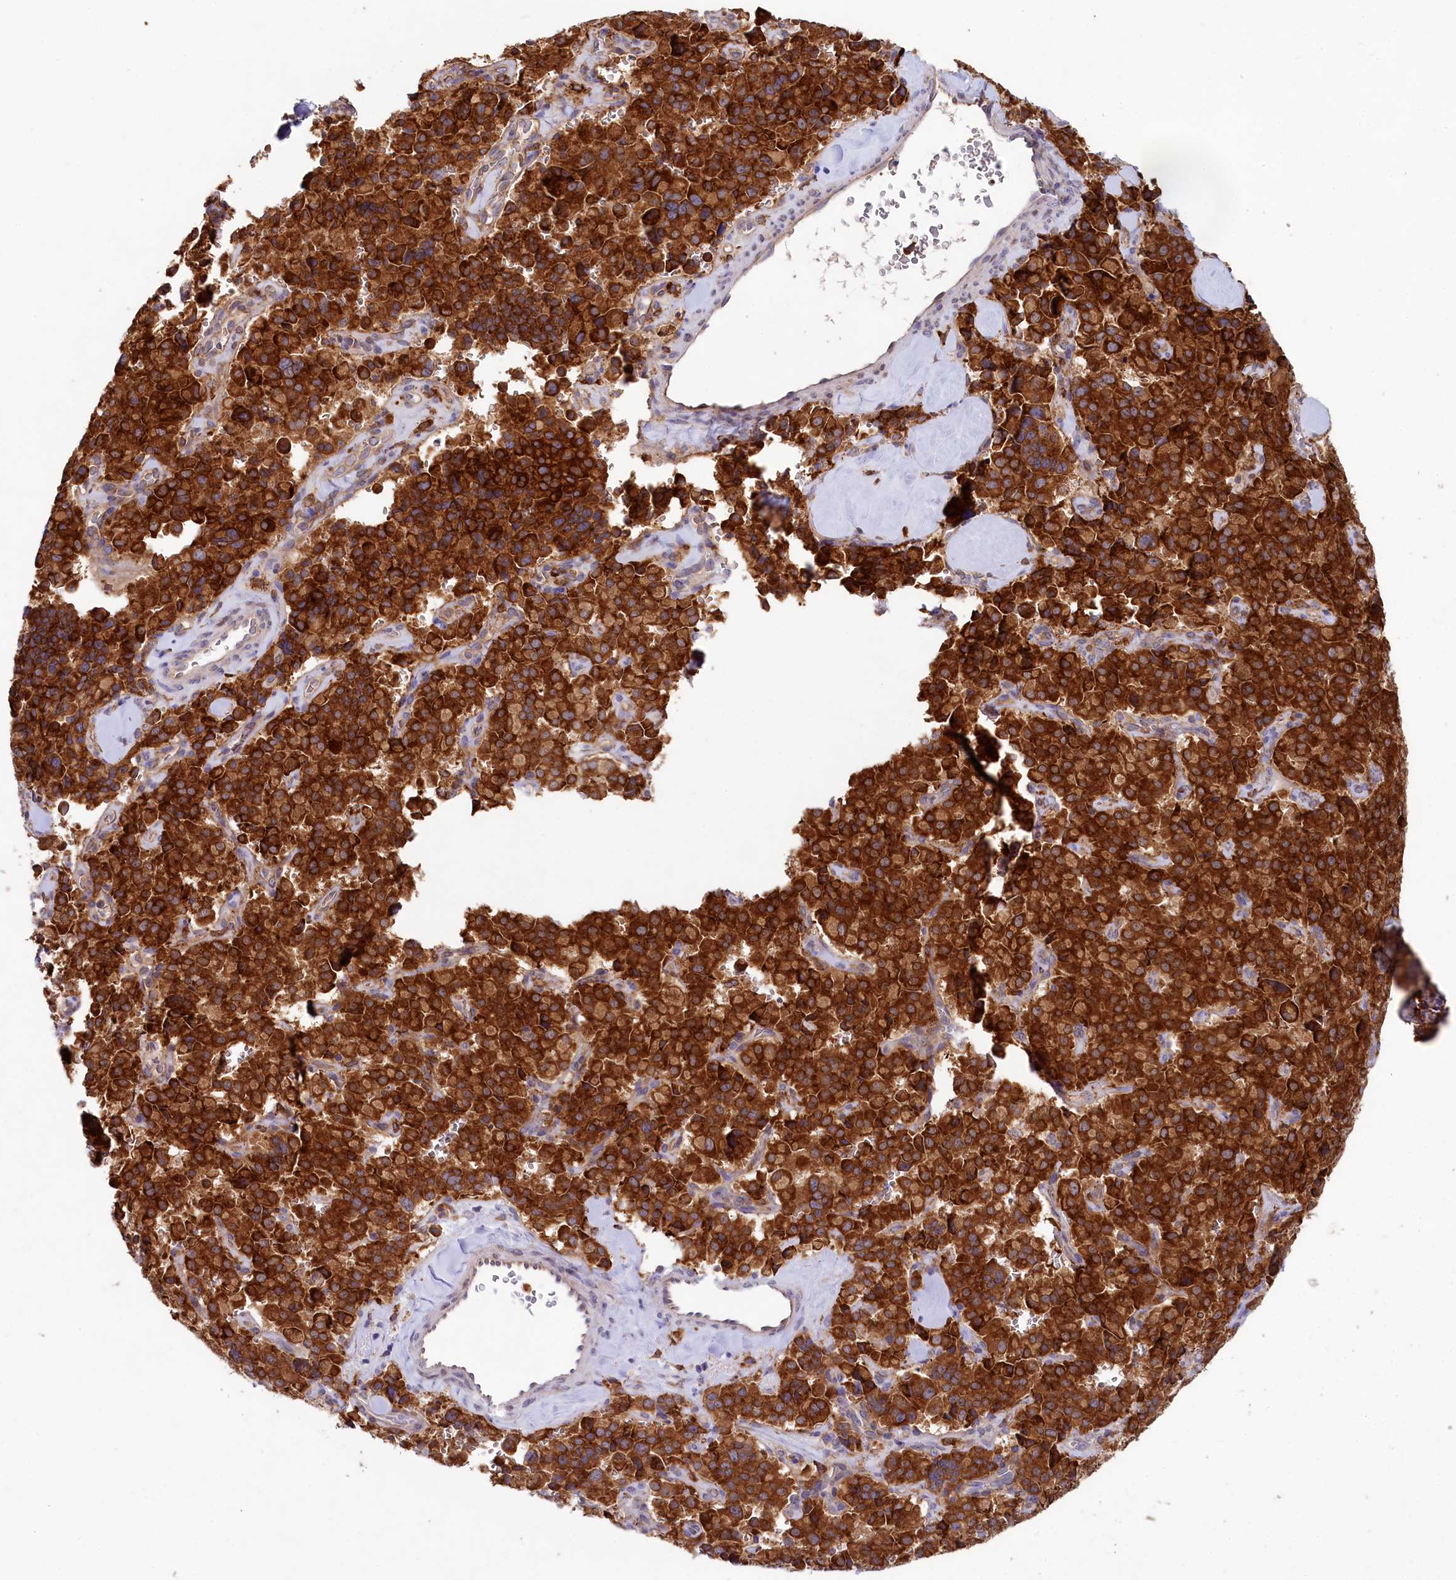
{"staining": {"intensity": "strong", "quantity": ">75%", "location": "cytoplasmic/membranous"}, "tissue": "pancreatic cancer", "cell_type": "Tumor cells", "image_type": "cancer", "snomed": [{"axis": "morphology", "description": "Adenocarcinoma, NOS"}, {"axis": "topography", "description": "Pancreas"}], "caption": "About >75% of tumor cells in human pancreatic cancer (adenocarcinoma) display strong cytoplasmic/membranous protein staining as visualized by brown immunohistochemical staining.", "gene": "CHID1", "patient": {"sex": "male", "age": 65}}